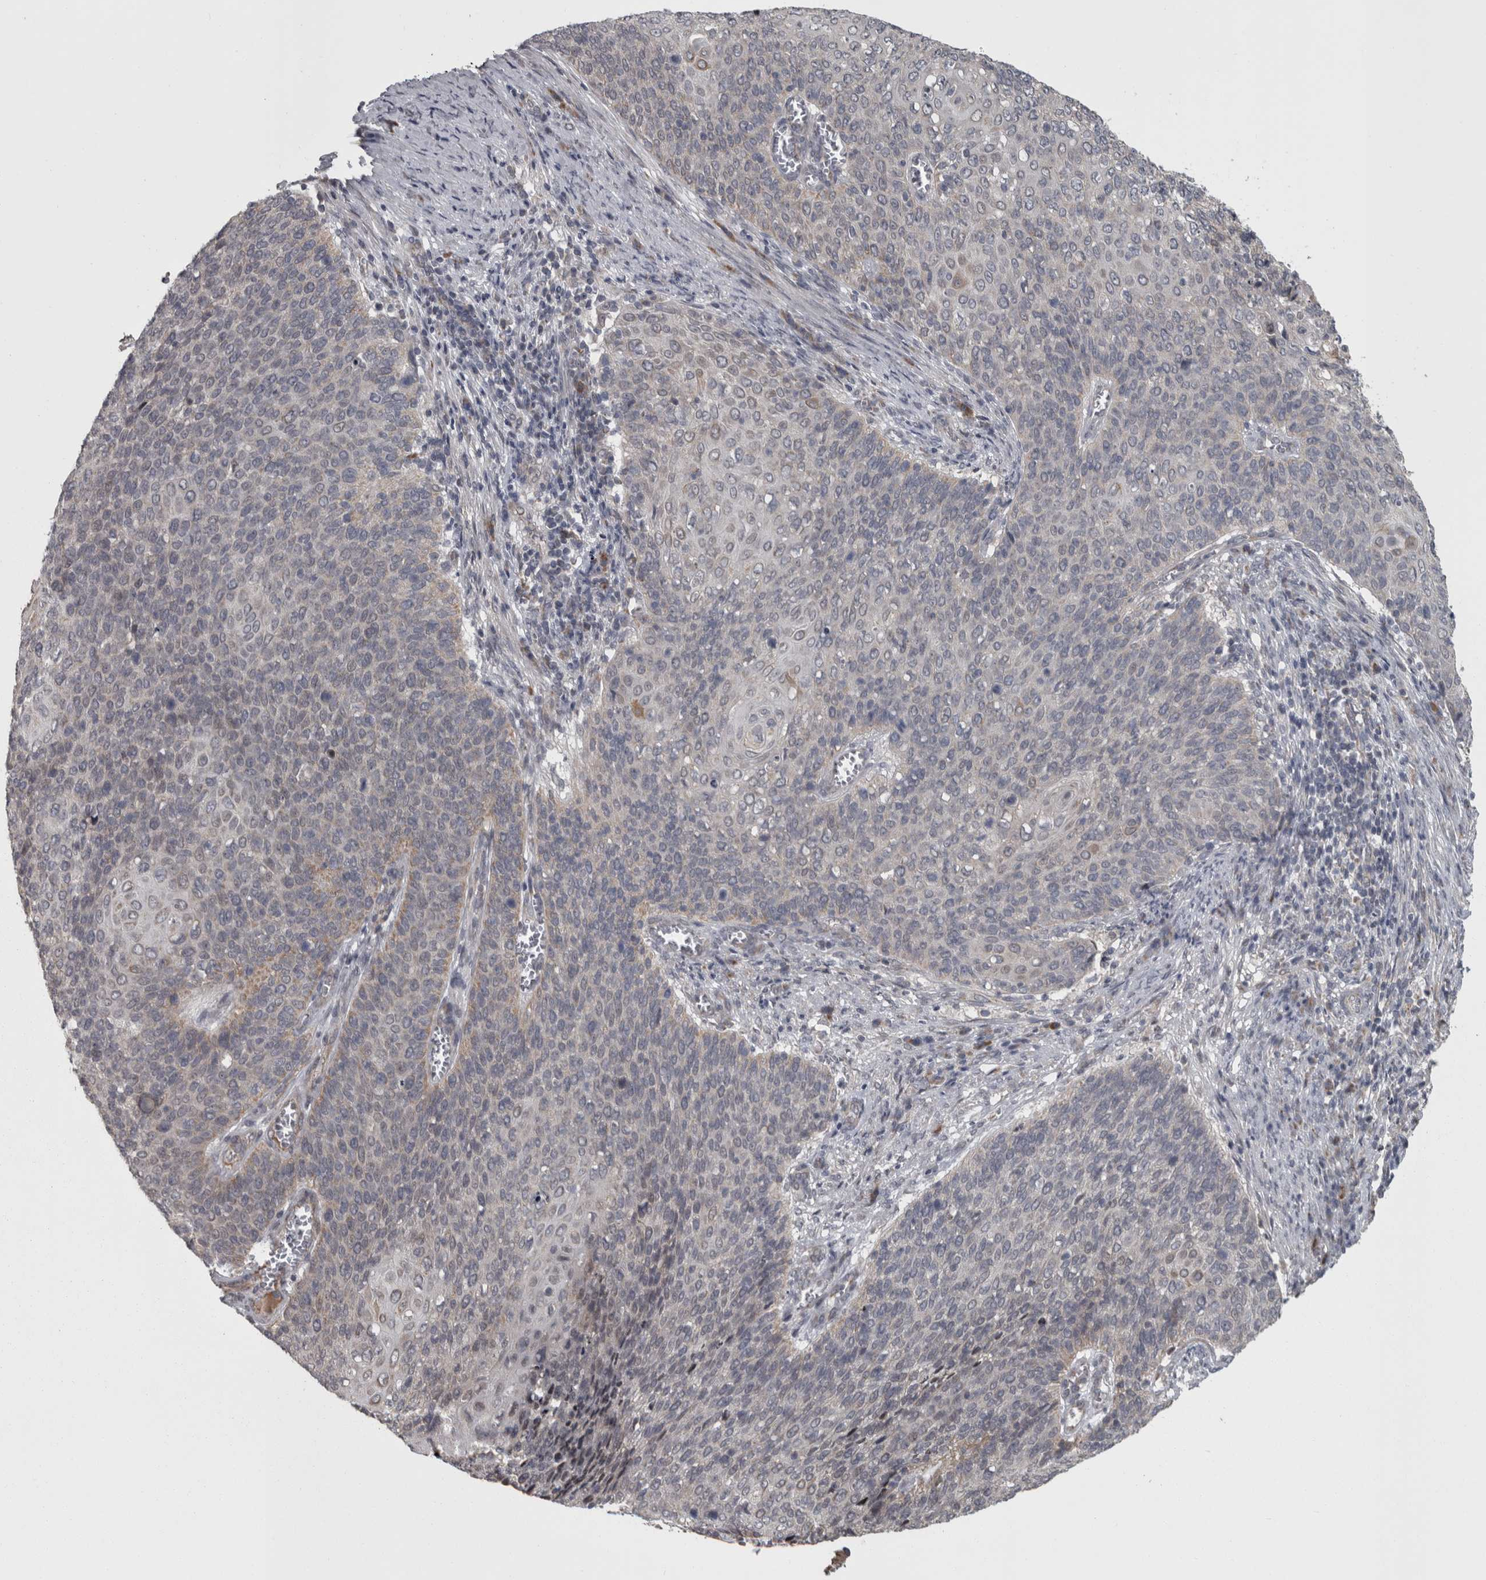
{"staining": {"intensity": "weak", "quantity": "<25%", "location": "cytoplasmic/membranous"}, "tissue": "cervical cancer", "cell_type": "Tumor cells", "image_type": "cancer", "snomed": [{"axis": "morphology", "description": "Squamous cell carcinoma, NOS"}, {"axis": "topography", "description": "Cervix"}], "caption": "Tumor cells show no significant expression in cervical cancer.", "gene": "DBT", "patient": {"sex": "female", "age": 39}}